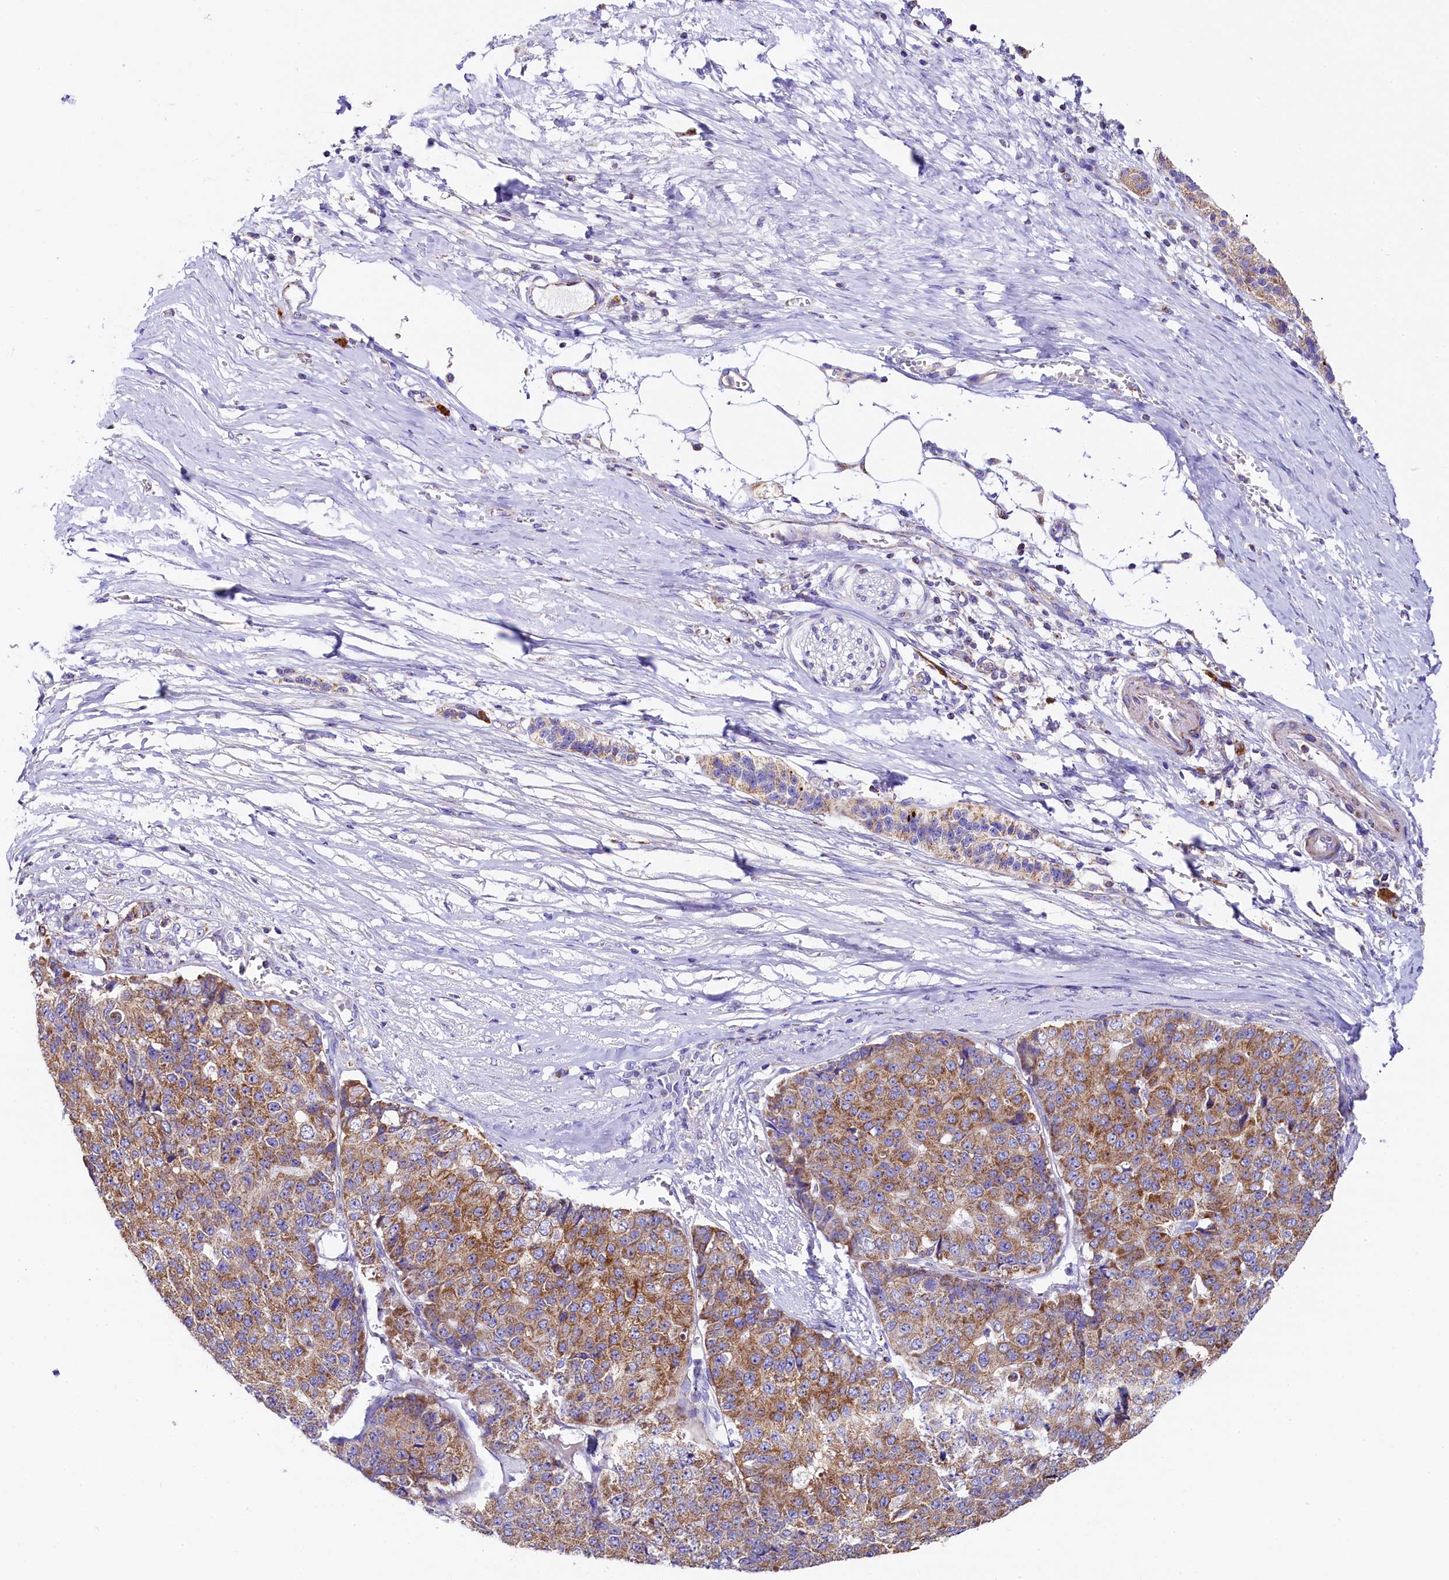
{"staining": {"intensity": "moderate", "quantity": ">75%", "location": "cytoplasmic/membranous"}, "tissue": "pancreatic cancer", "cell_type": "Tumor cells", "image_type": "cancer", "snomed": [{"axis": "morphology", "description": "Adenocarcinoma, NOS"}, {"axis": "topography", "description": "Pancreas"}], "caption": "Immunohistochemistry (IHC) (DAB (3,3'-diaminobenzidine)) staining of pancreatic cancer reveals moderate cytoplasmic/membranous protein expression in approximately >75% of tumor cells.", "gene": "CLYBL", "patient": {"sex": "male", "age": 50}}